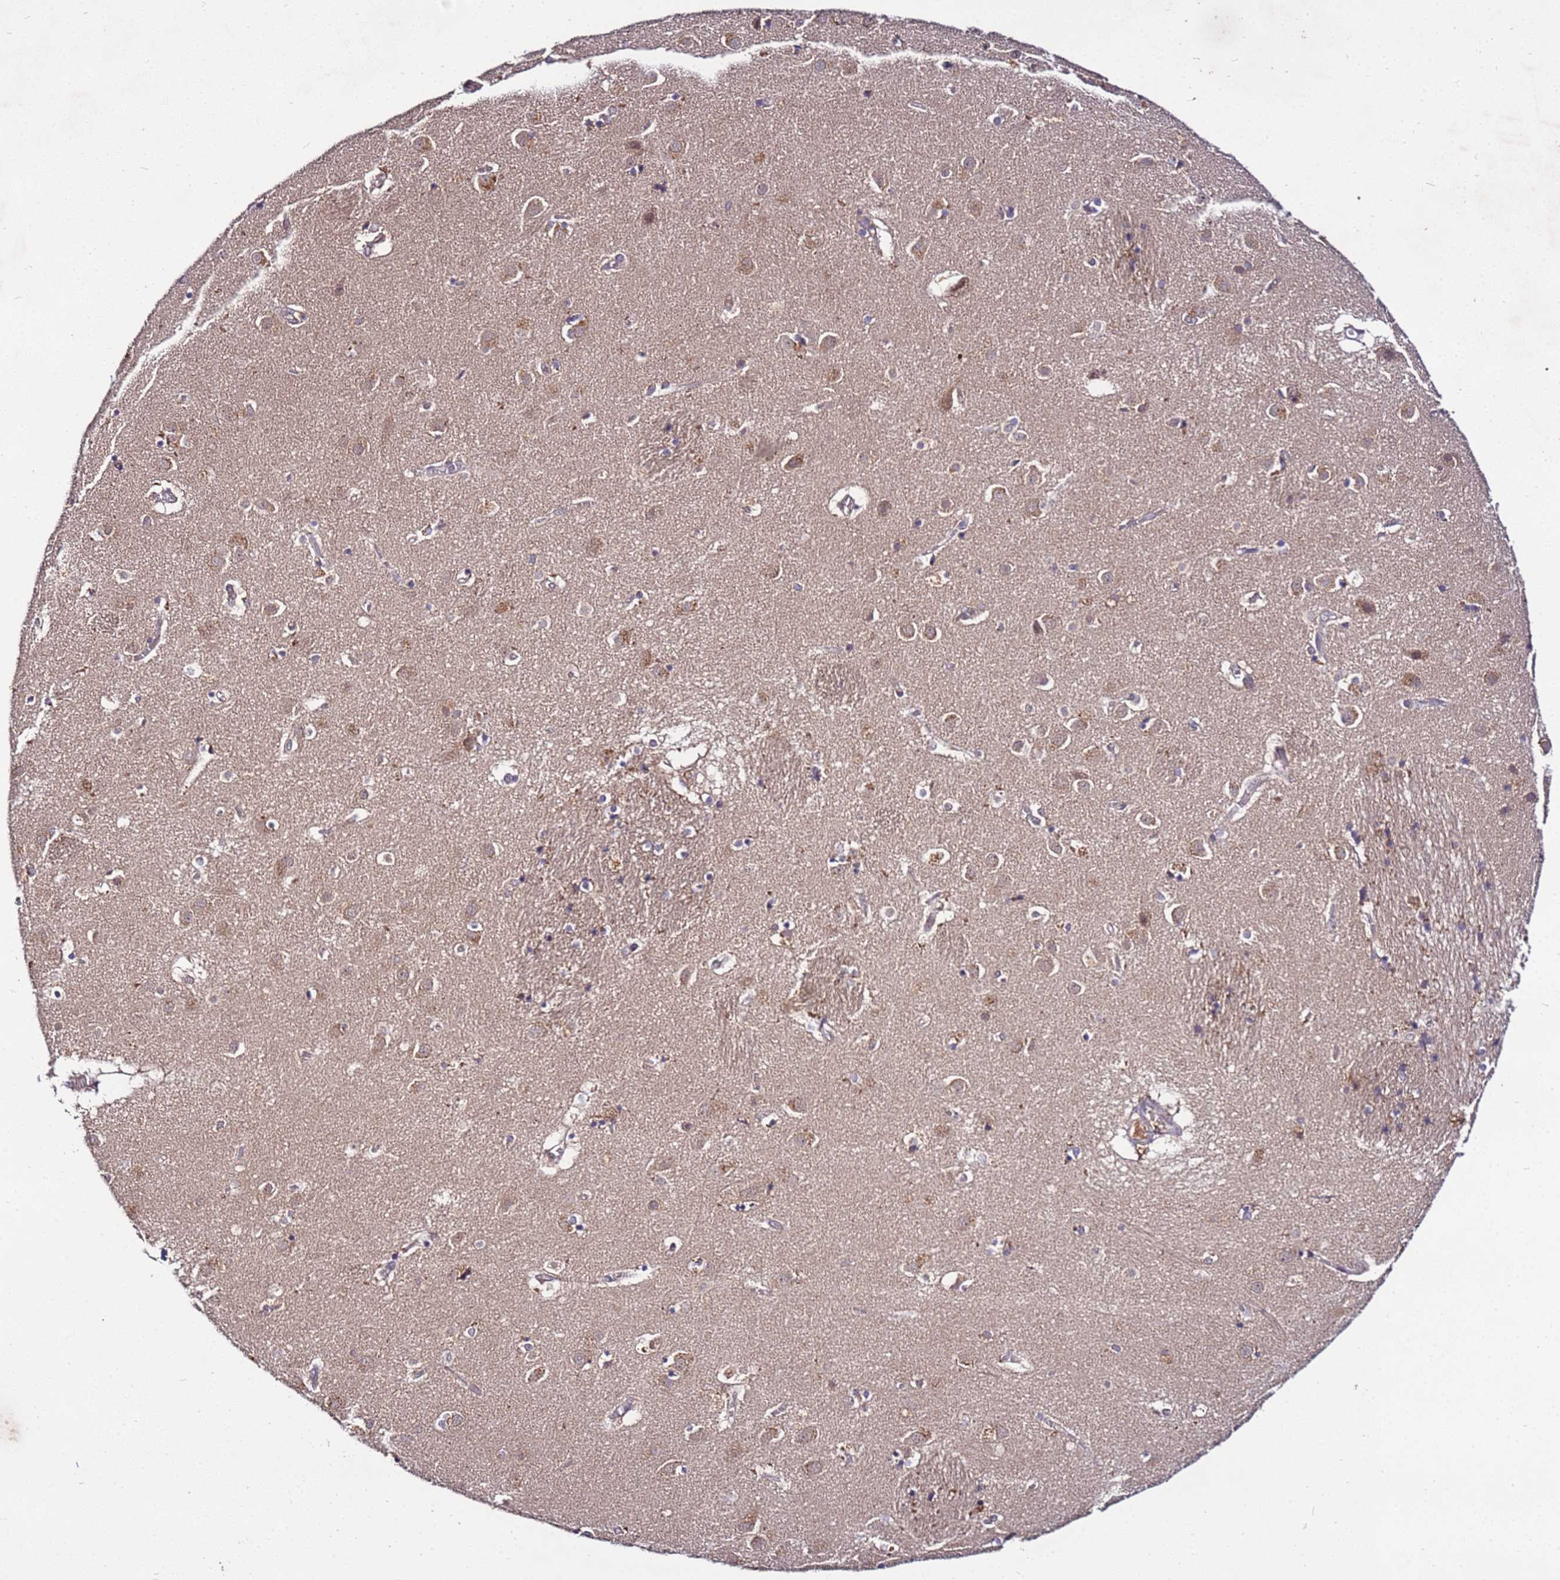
{"staining": {"intensity": "weak", "quantity": "25%-75%", "location": "cytoplasmic/membranous"}, "tissue": "caudate", "cell_type": "Glial cells", "image_type": "normal", "snomed": [{"axis": "morphology", "description": "Normal tissue, NOS"}, {"axis": "topography", "description": "Lateral ventricle wall"}], "caption": "A micrograph of human caudate stained for a protein displays weak cytoplasmic/membranous brown staining in glial cells.", "gene": "GSPT2", "patient": {"sex": "male", "age": 70}}